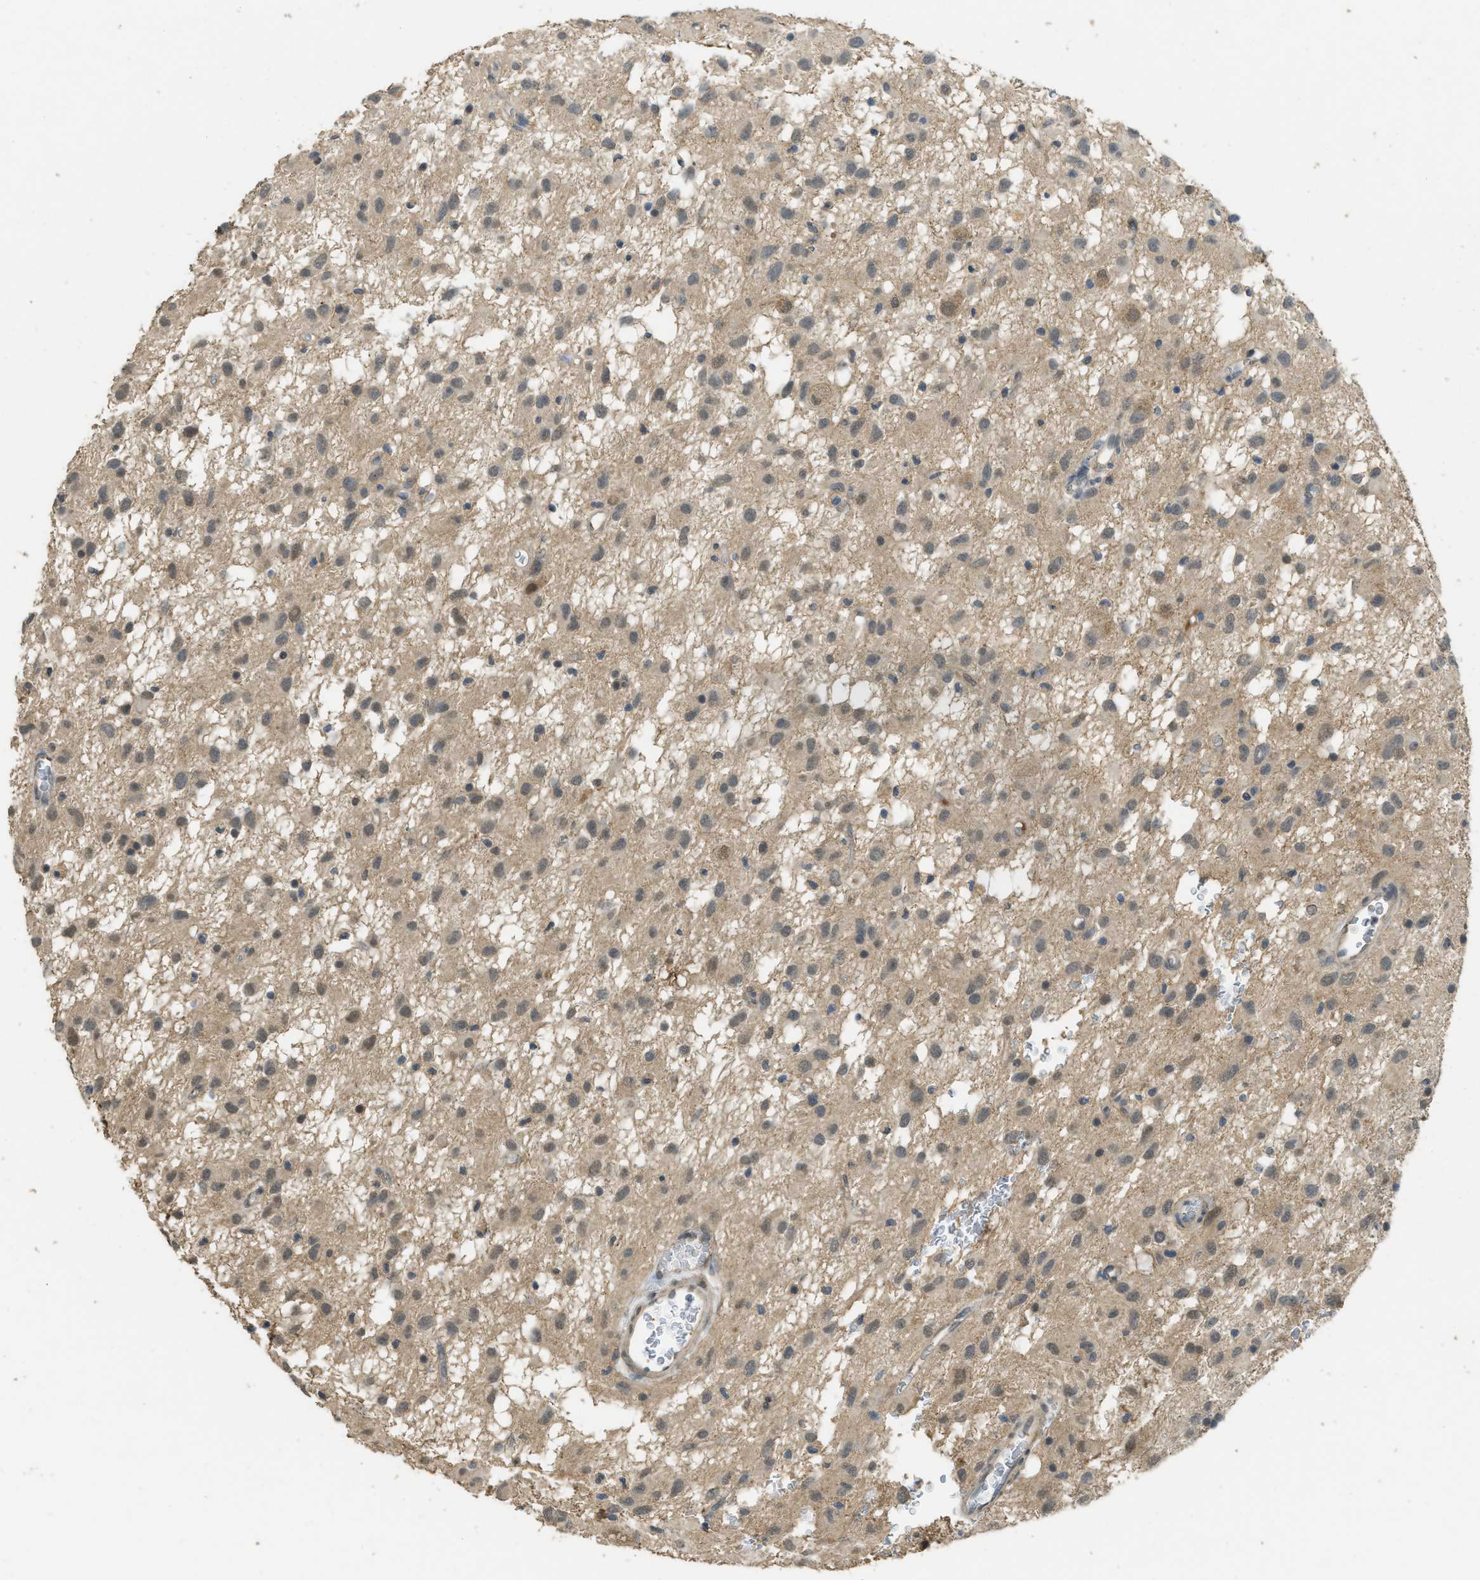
{"staining": {"intensity": "weak", "quantity": ">75%", "location": "cytoplasmic/membranous,nuclear"}, "tissue": "glioma", "cell_type": "Tumor cells", "image_type": "cancer", "snomed": [{"axis": "morphology", "description": "Glioma, malignant, Low grade"}, {"axis": "topography", "description": "Brain"}], "caption": "Immunohistochemical staining of malignant glioma (low-grade) displays weak cytoplasmic/membranous and nuclear protein positivity in approximately >75% of tumor cells.", "gene": "IGF2BP2", "patient": {"sex": "male", "age": 77}}